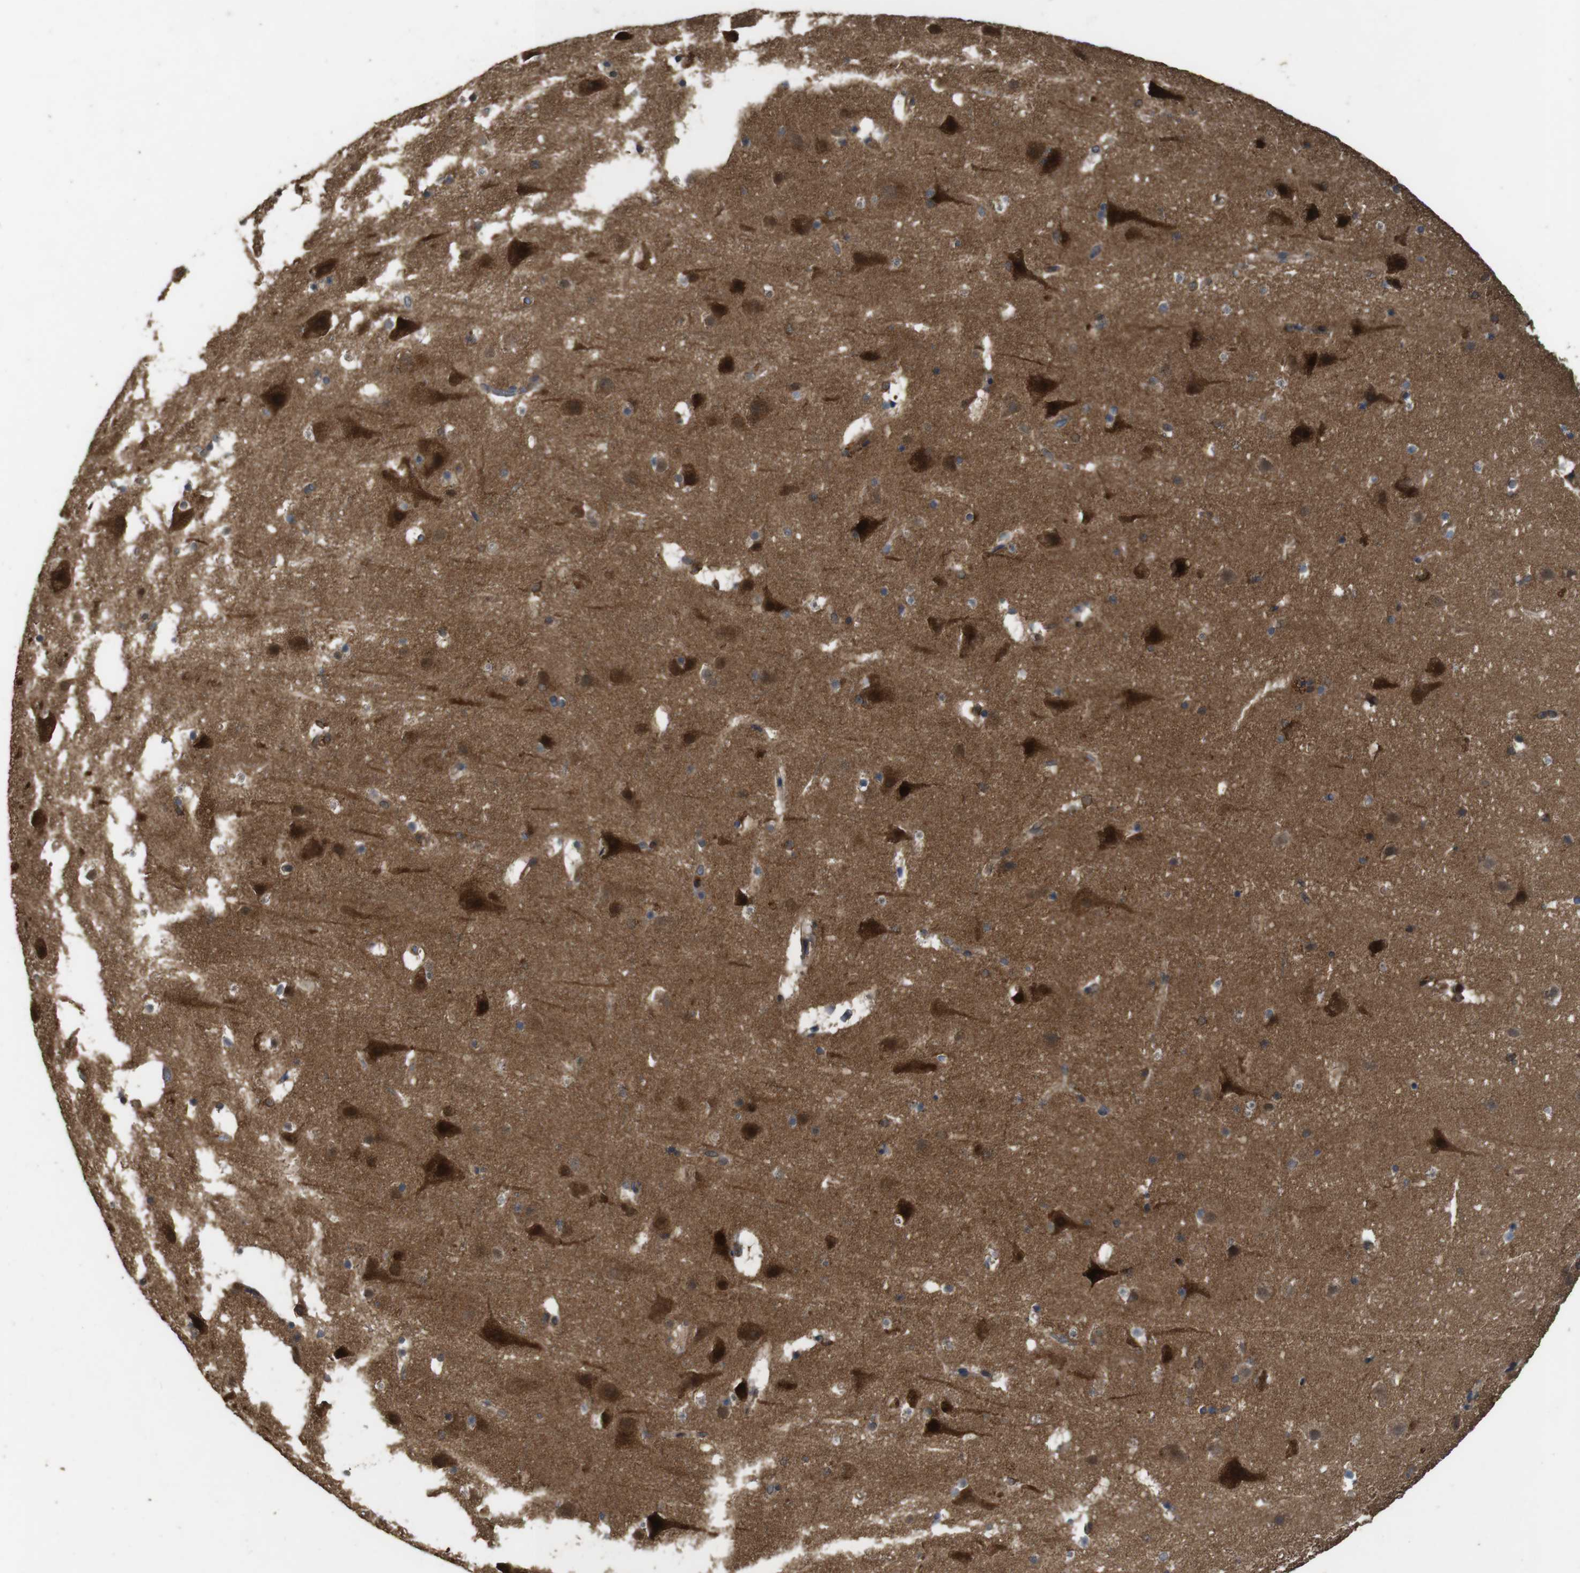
{"staining": {"intensity": "moderate", "quantity": ">75%", "location": "cytoplasmic/membranous"}, "tissue": "cerebral cortex", "cell_type": "Endothelial cells", "image_type": "normal", "snomed": [{"axis": "morphology", "description": "Normal tissue, NOS"}, {"axis": "topography", "description": "Cerebral cortex"}], "caption": "Cerebral cortex stained with immunohistochemistry demonstrates moderate cytoplasmic/membranous staining in about >75% of endothelial cells. Immunohistochemistry (ihc) stains the protein of interest in brown and the nuclei are stained blue.", "gene": "BAG4", "patient": {"sex": "male", "age": 45}}